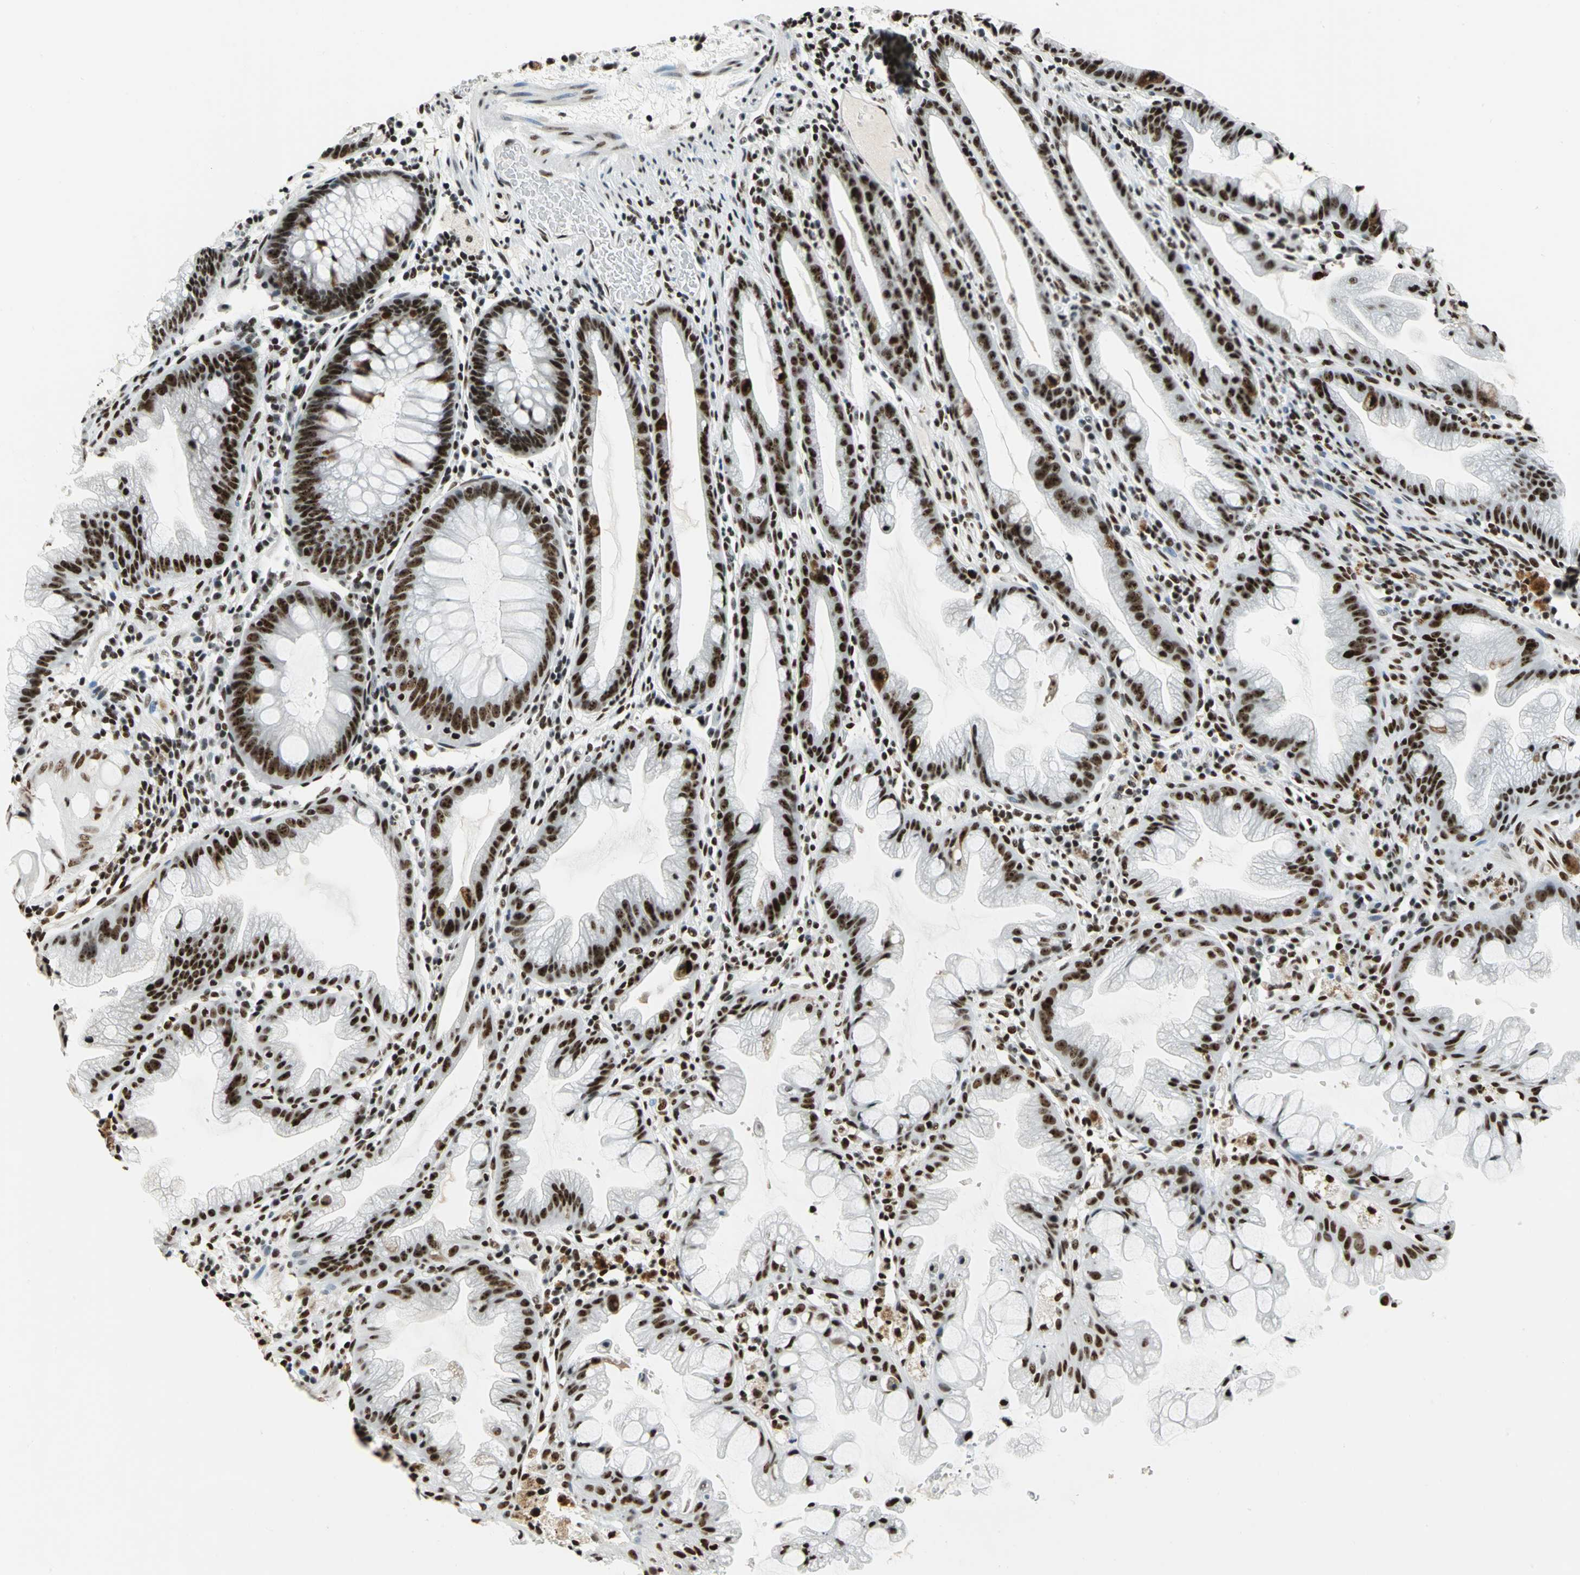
{"staining": {"intensity": "strong", "quantity": ">75%", "location": "nuclear"}, "tissue": "colon", "cell_type": "Endothelial cells", "image_type": "normal", "snomed": [{"axis": "morphology", "description": "Normal tissue, NOS"}, {"axis": "topography", "description": "Smooth muscle"}, {"axis": "topography", "description": "Colon"}], "caption": "Protein expression analysis of normal human colon reveals strong nuclear positivity in about >75% of endothelial cells.", "gene": "UBTF", "patient": {"sex": "male", "age": 67}}